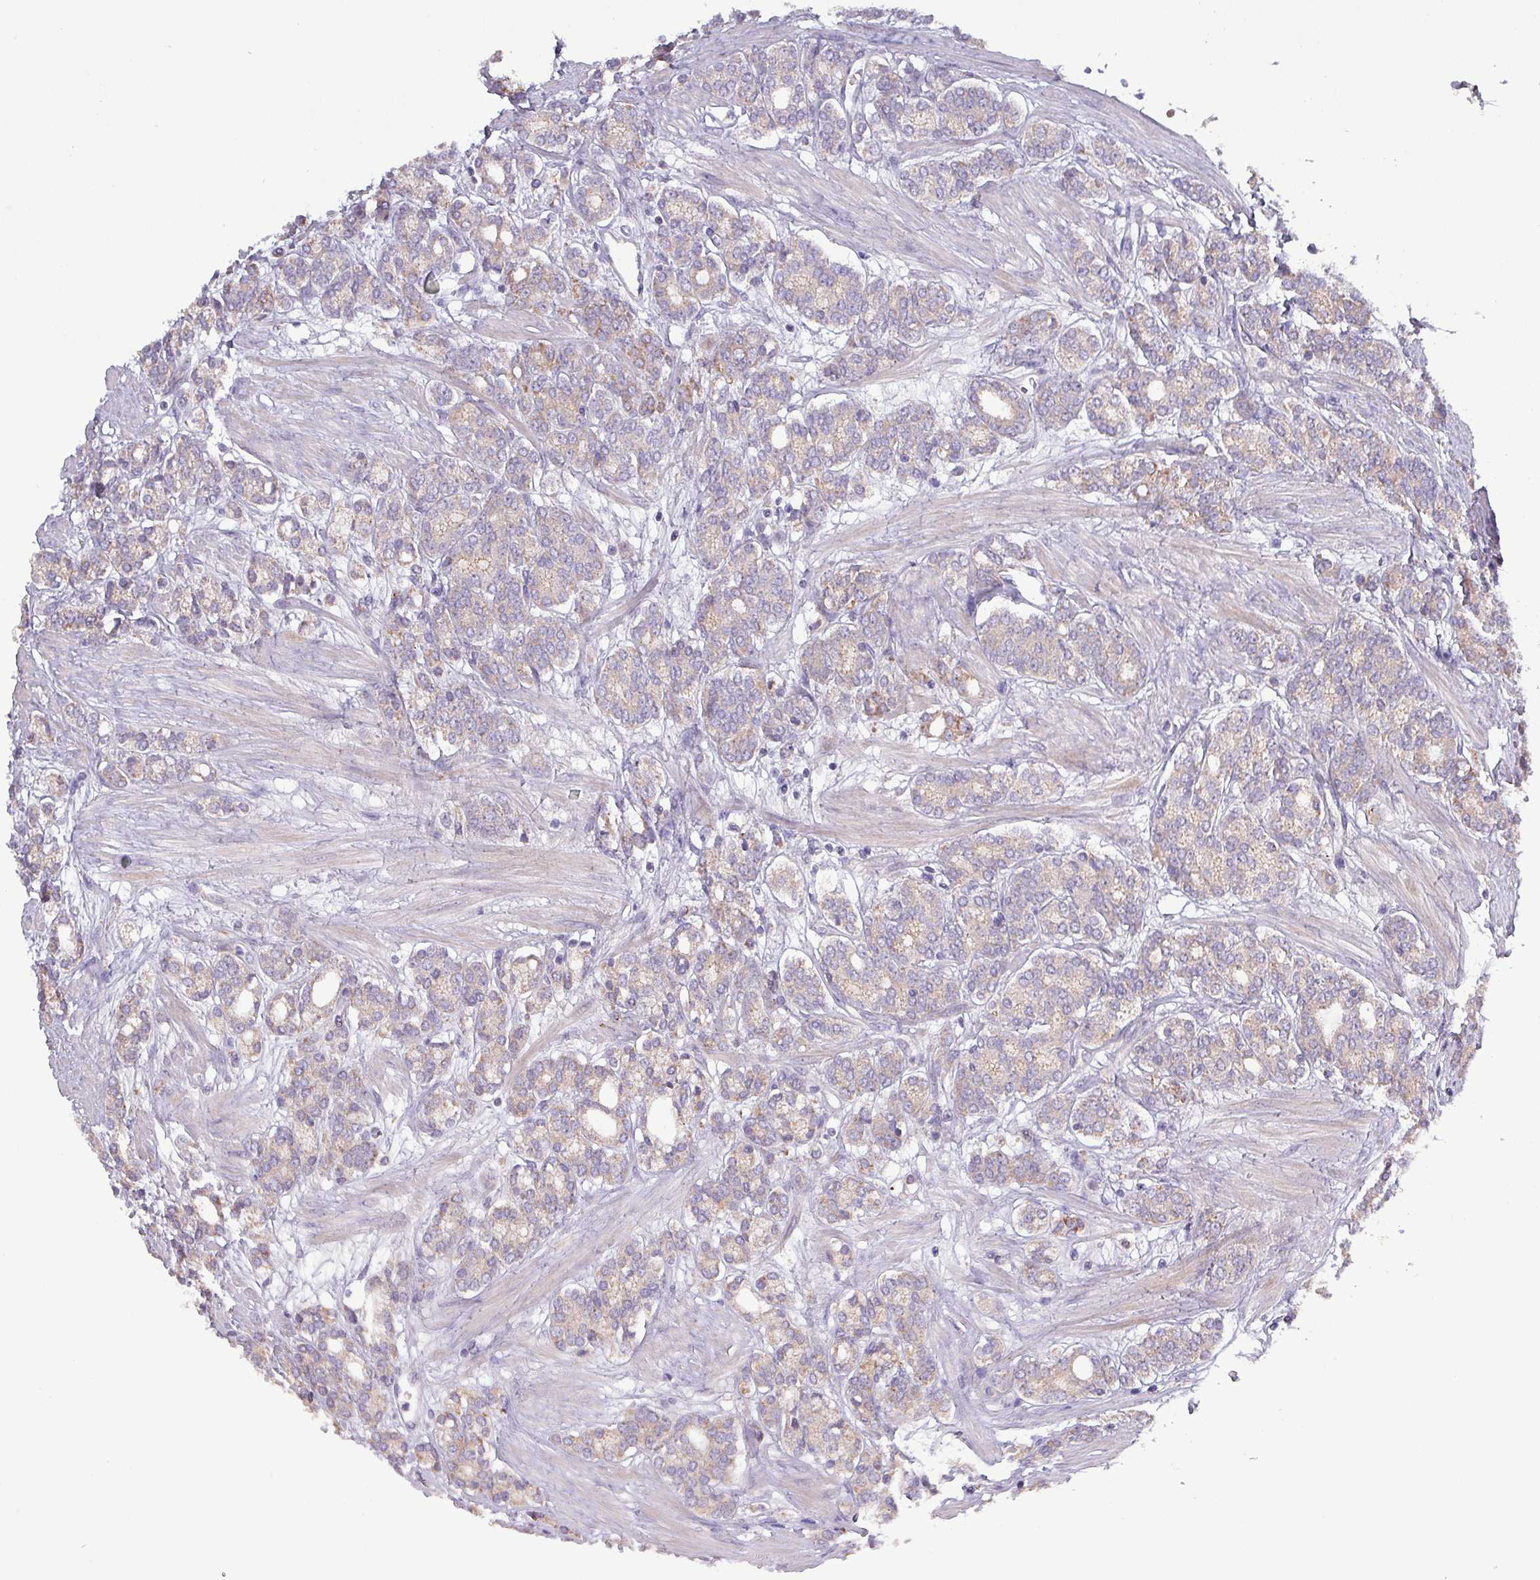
{"staining": {"intensity": "weak", "quantity": "<25%", "location": "cytoplasmic/membranous"}, "tissue": "prostate cancer", "cell_type": "Tumor cells", "image_type": "cancer", "snomed": [{"axis": "morphology", "description": "Adenocarcinoma, High grade"}, {"axis": "topography", "description": "Prostate"}], "caption": "Immunohistochemistry image of neoplastic tissue: prostate cancer (high-grade adenocarcinoma) stained with DAB reveals no significant protein expression in tumor cells. The staining is performed using DAB (3,3'-diaminobenzidine) brown chromogen with nuclei counter-stained in using hematoxylin.", "gene": "ZNF322", "patient": {"sex": "male", "age": 62}}